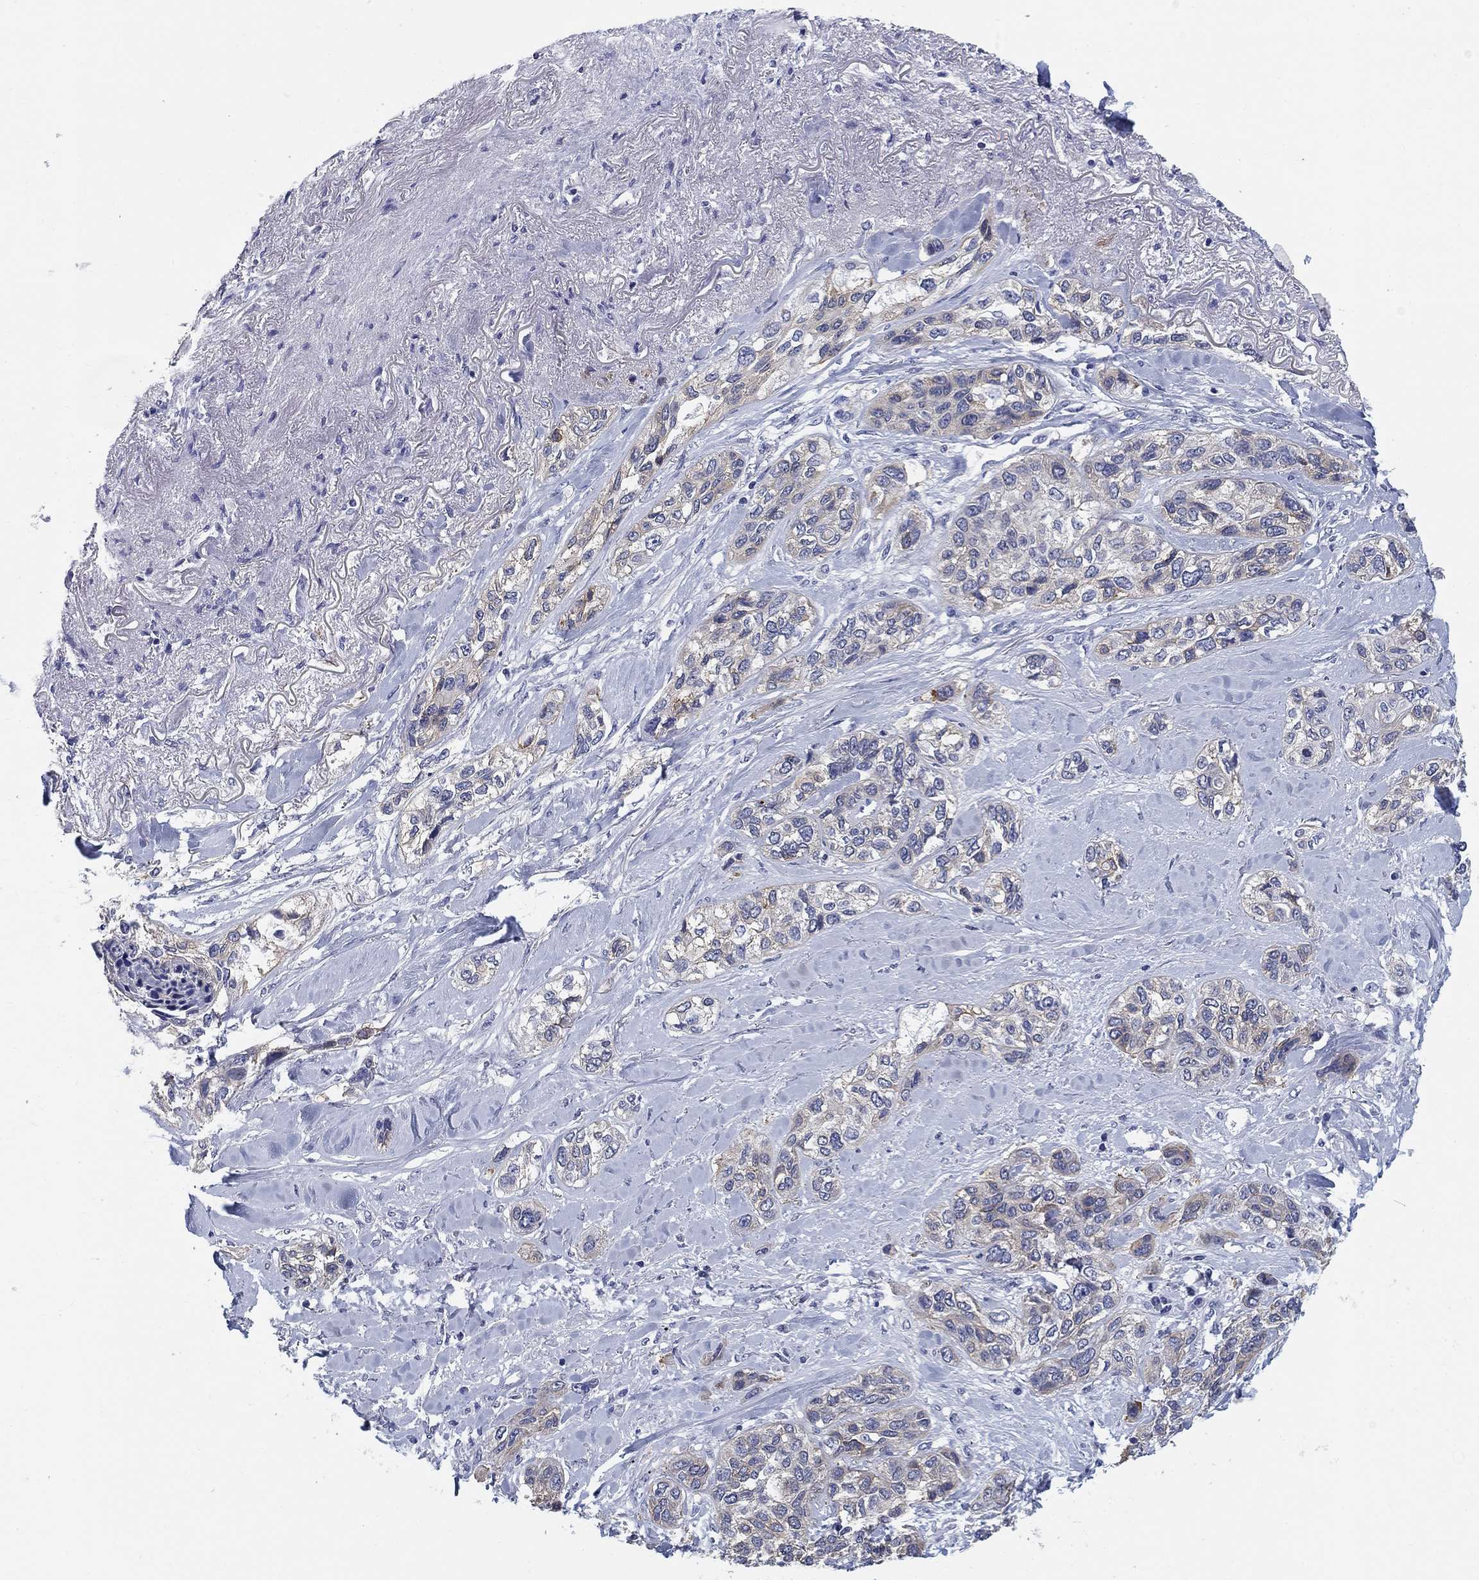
{"staining": {"intensity": "weak", "quantity": "25%-75%", "location": "cytoplasmic/membranous"}, "tissue": "lung cancer", "cell_type": "Tumor cells", "image_type": "cancer", "snomed": [{"axis": "morphology", "description": "Squamous cell carcinoma, NOS"}, {"axis": "topography", "description": "Lung"}], "caption": "Lung cancer (squamous cell carcinoma) tissue reveals weak cytoplasmic/membranous positivity in about 25%-75% of tumor cells Using DAB (3,3'-diaminobenzidine) (brown) and hematoxylin (blue) stains, captured at high magnification using brightfield microscopy.", "gene": "CLUL1", "patient": {"sex": "female", "age": 70}}